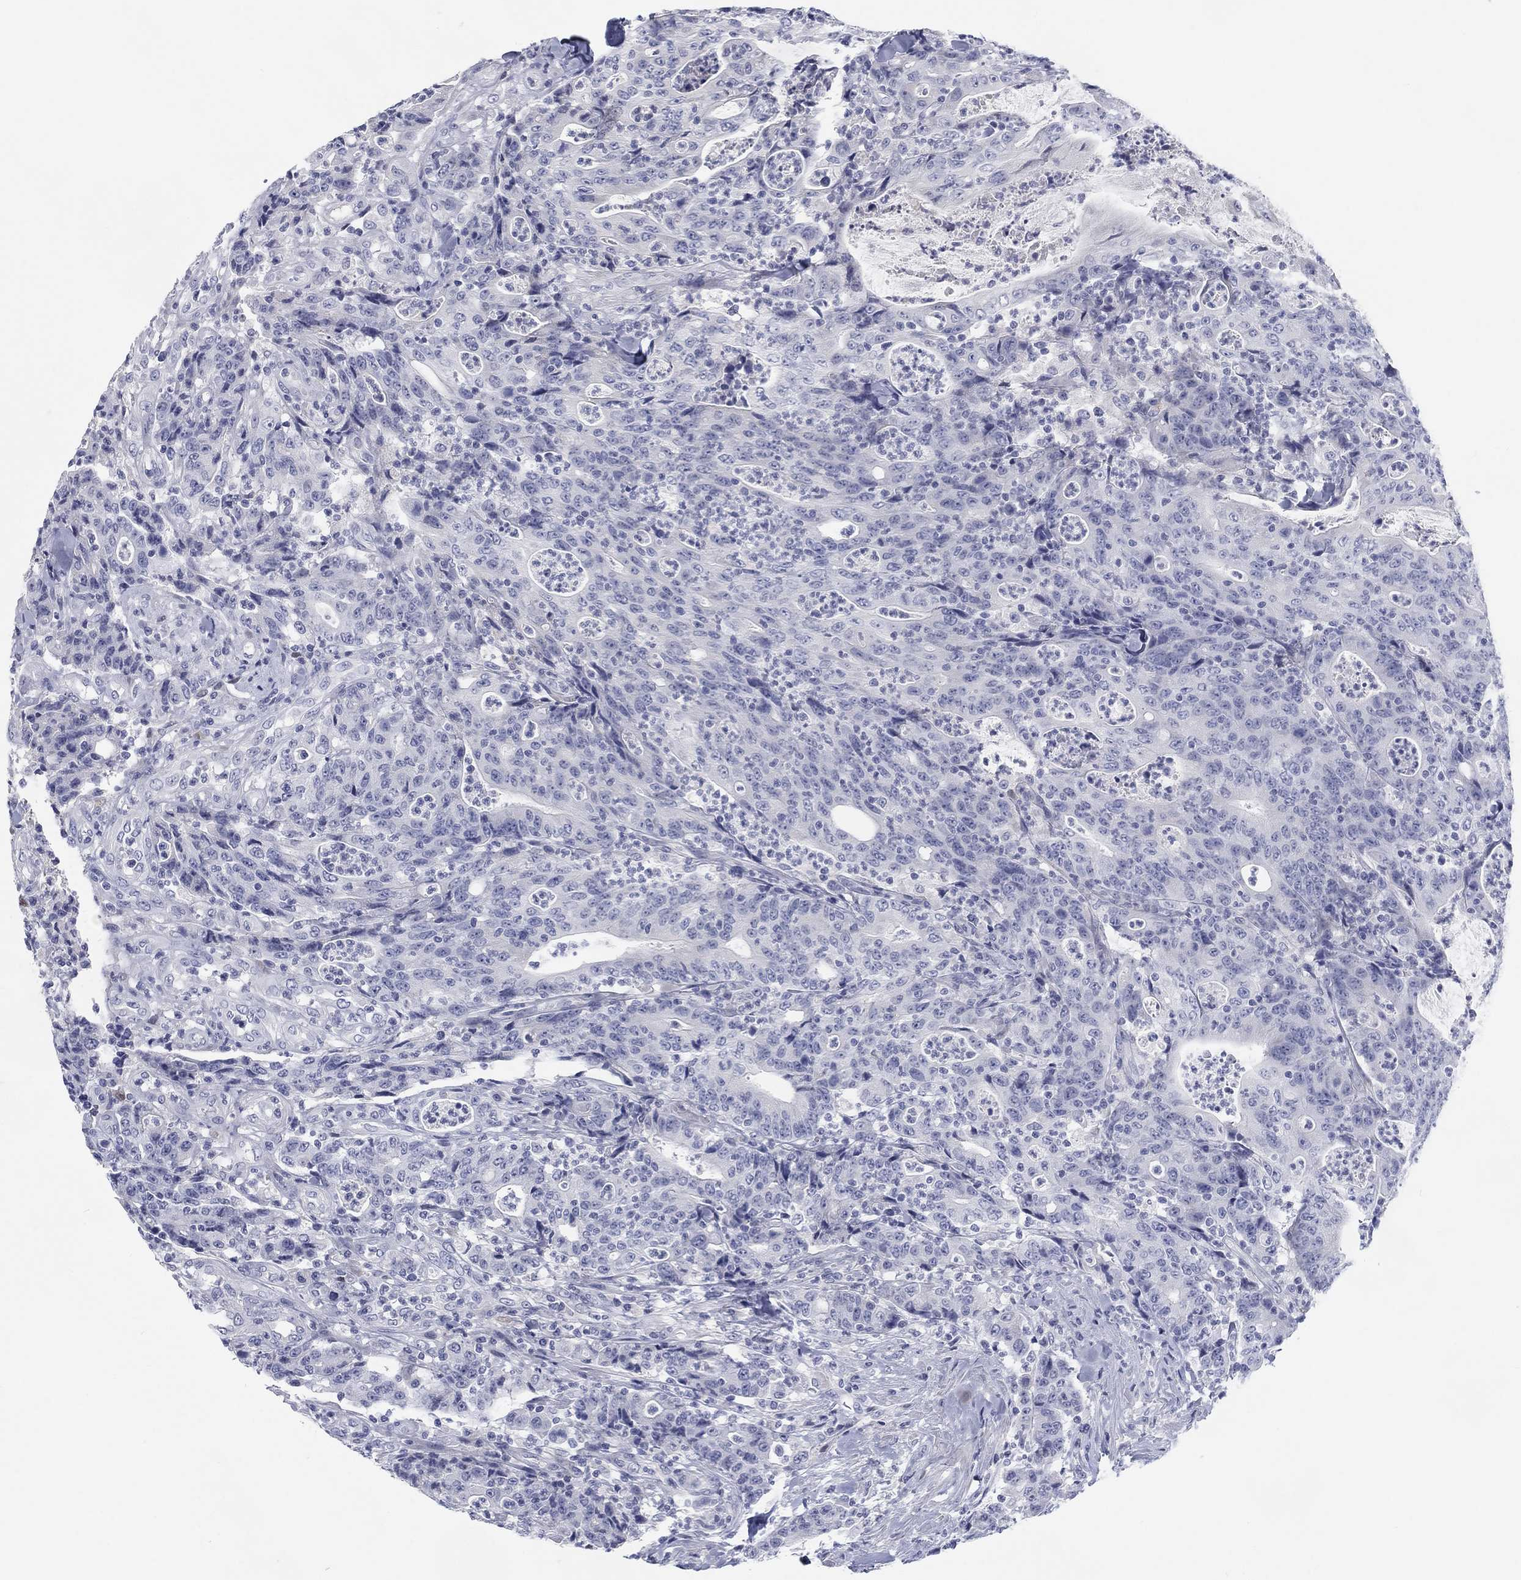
{"staining": {"intensity": "negative", "quantity": "none", "location": "none"}, "tissue": "colorectal cancer", "cell_type": "Tumor cells", "image_type": "cancer", "snomed": [{"axis": "morphology", "description": "Adenocarcinoma, NOS"}, {"axis": "topography", "description": "Colon"}], "caption": "Tumor cells are negative for brown protein staining in colorectal cancer (adenocarcinoma).", "gene": "CALB1", "patient": {"sex": "male", "age": 70}}